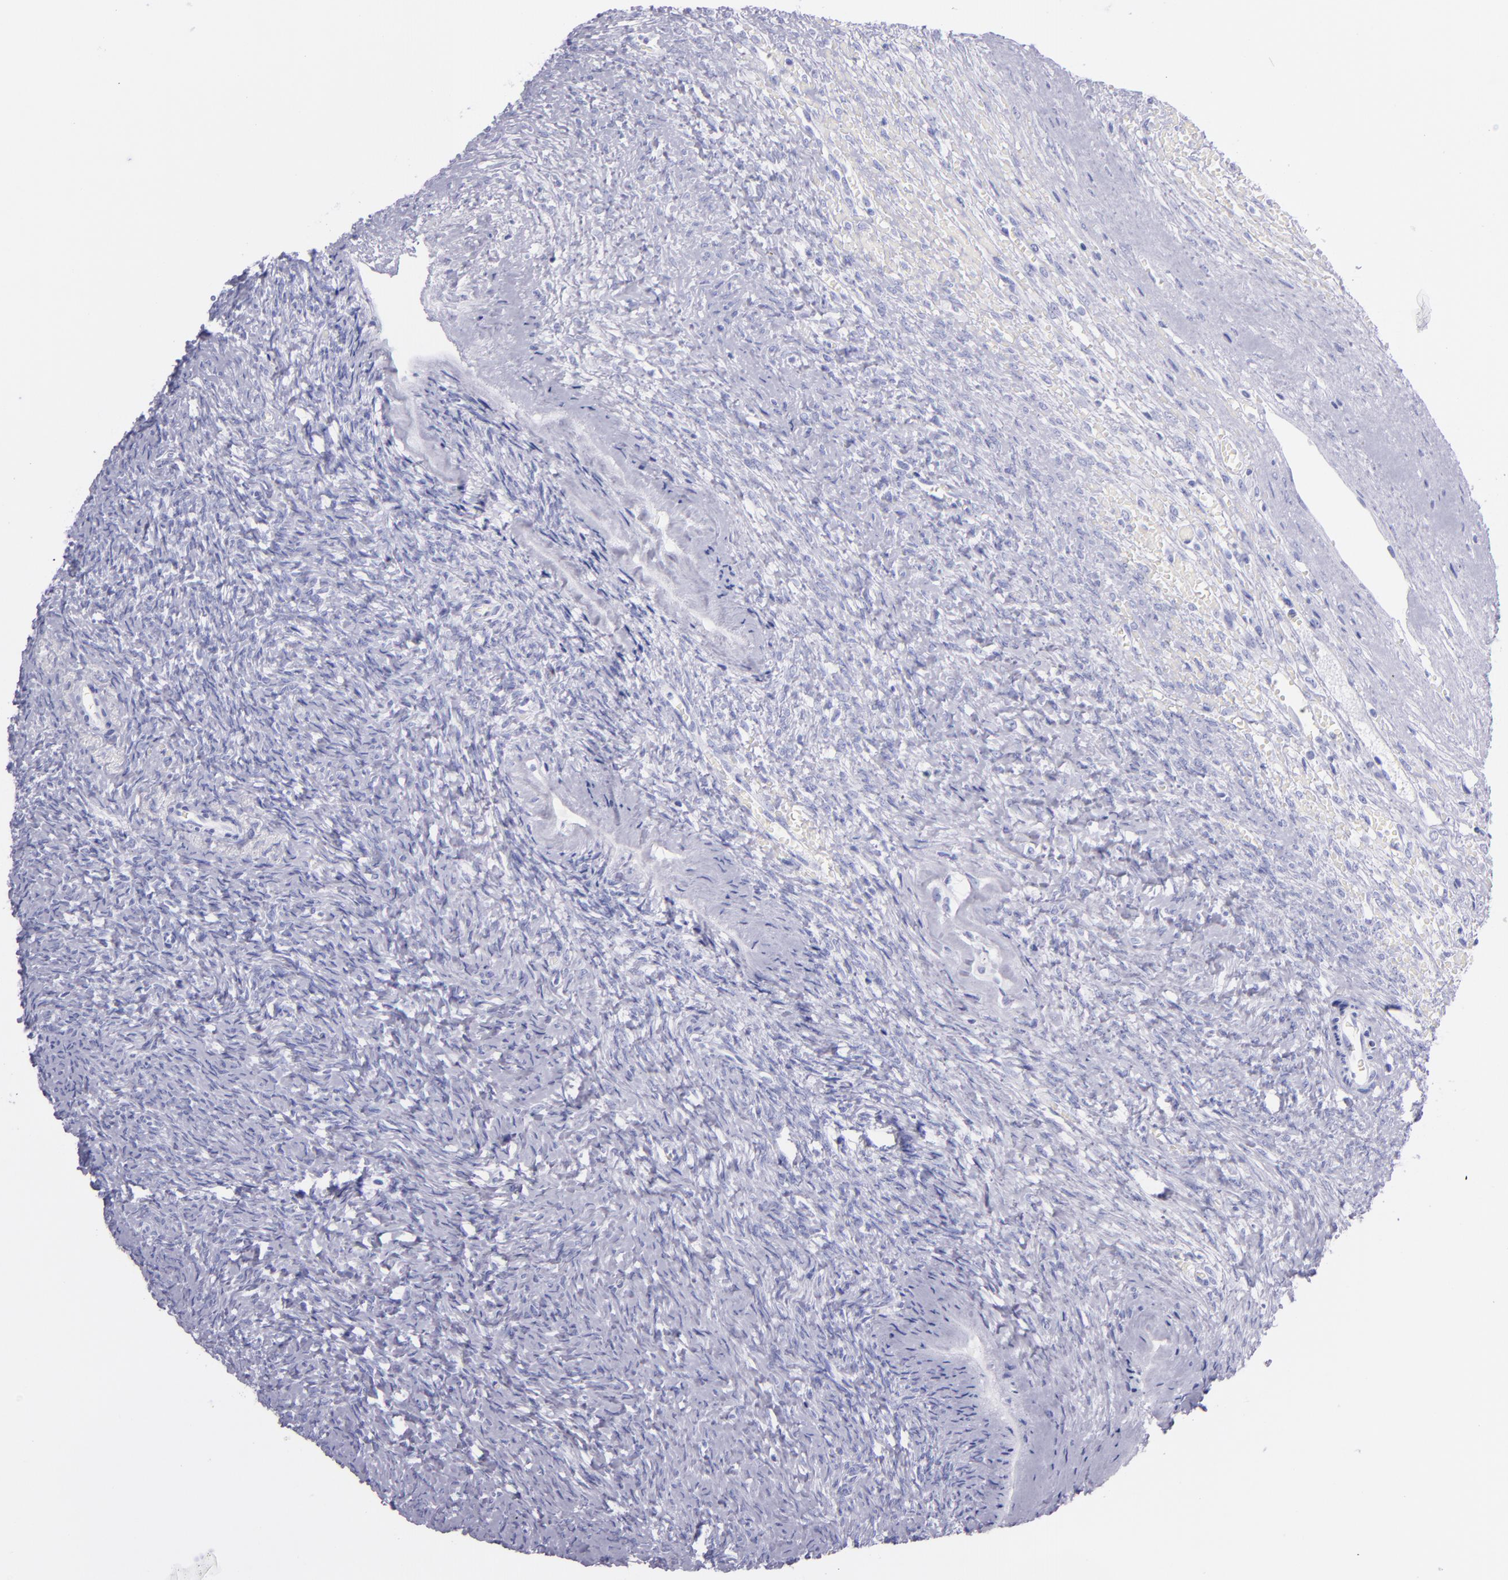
{"staining": {"intensity": "negative", "quantity": "none", "location": "none"}, "tissue": "ovary", "cell_type": "Follicle cells", "image_type": "normal", "snomed": [{"axis": "morphology", "description": "Normal tissue, NOS"}, {"axis": "topography", "description": "Ovary"}], "caption": "This histopathology image is of benign ovary stained with IHC to label a protein in brown with the nuclei are counter-stained blue. There is no expression in follicle cells. (Brightfield microscopy of DAB (3,3'-diaminobenzidine) immunohistochemistry at high magnification).", "gene": "SFTPA2", "patient": {"sex": "female", "age": 56}}